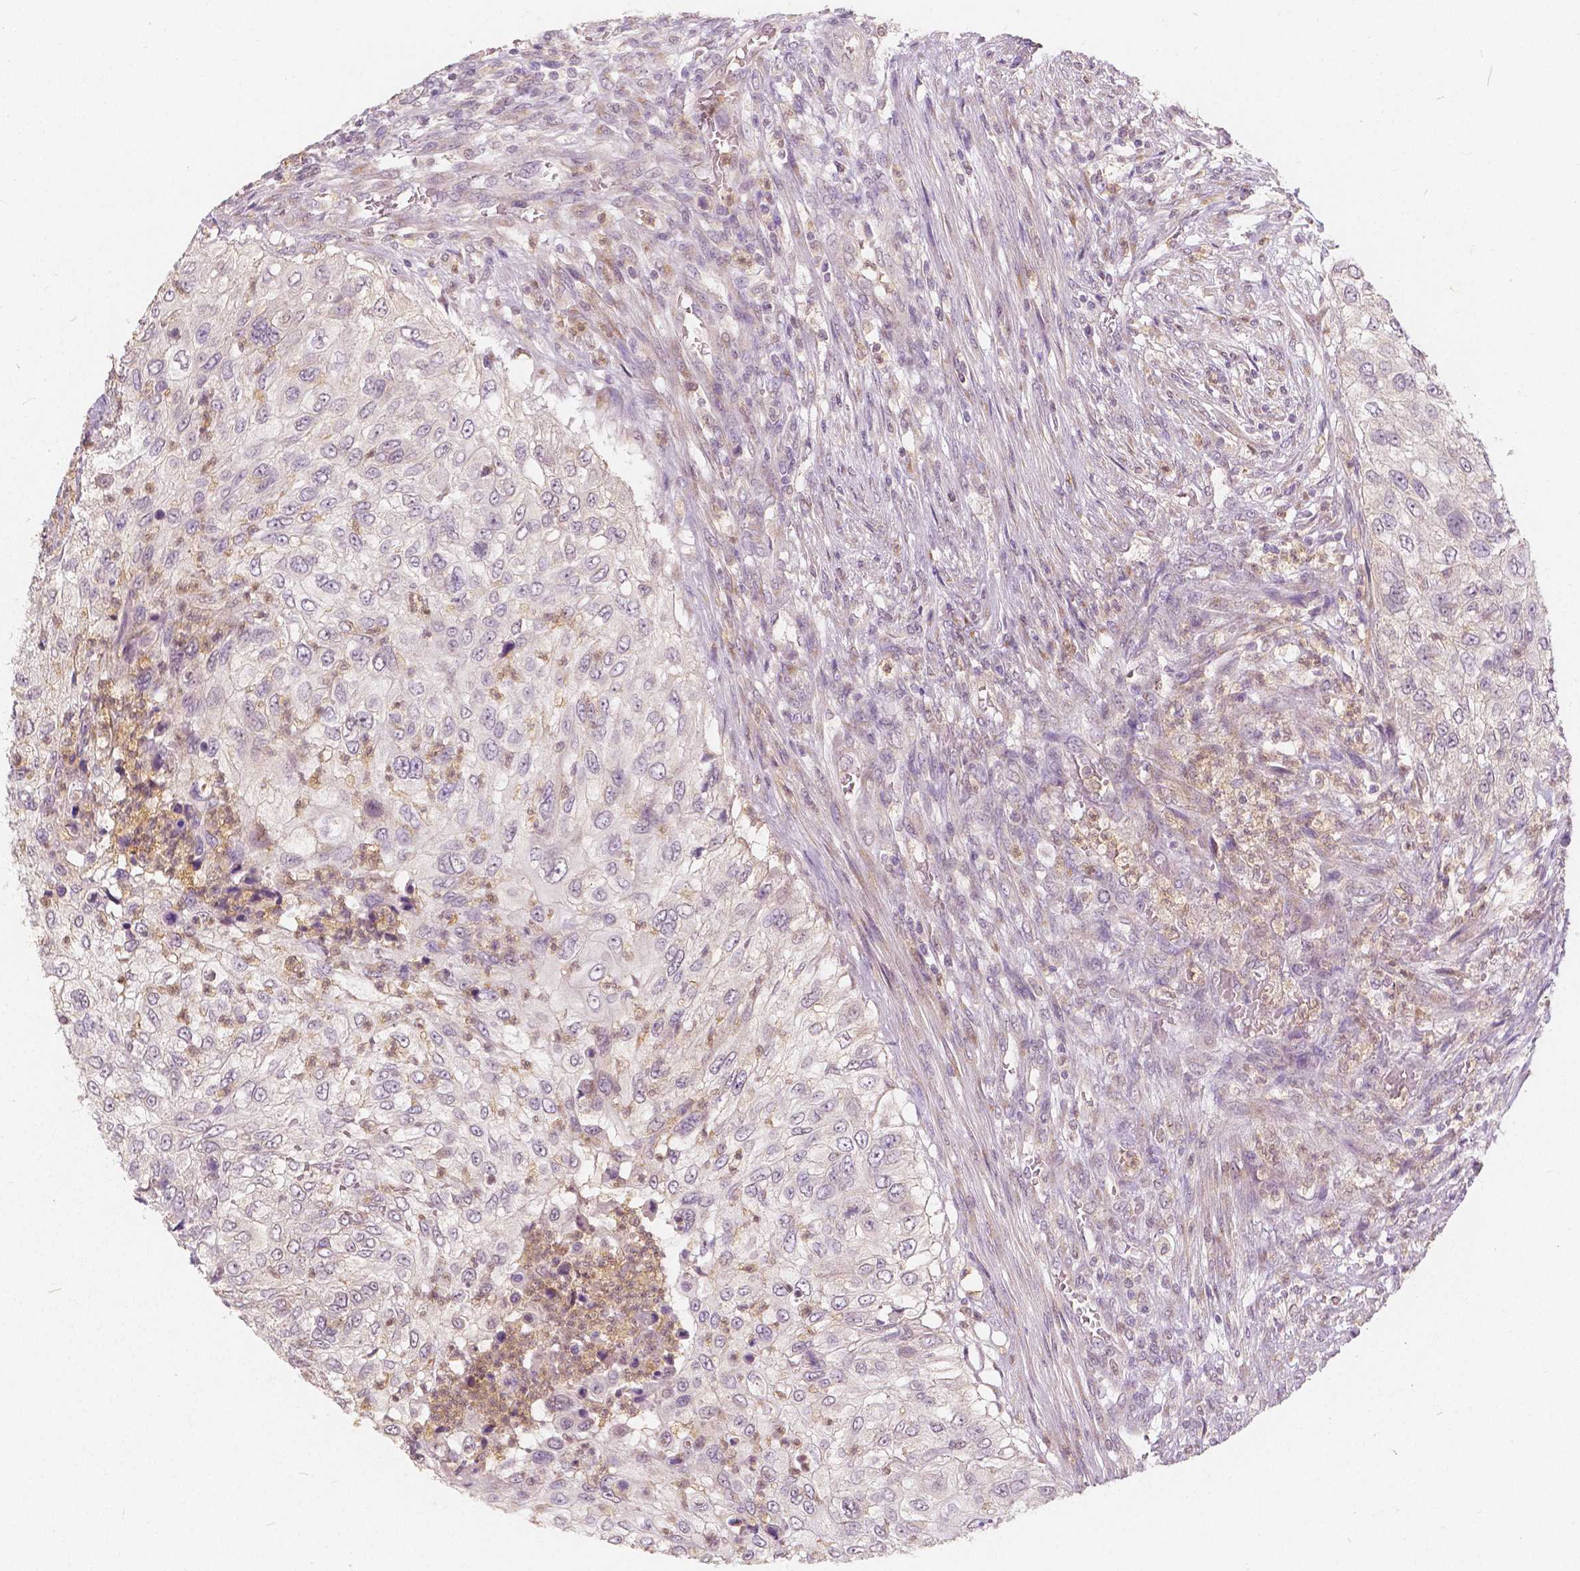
{"staining": {"intensity": "negative", "quantity": "none", "location": "none"}, "tissue": "urothelial cancer", "cell_type": "Tumor cells", "image_type": "cancer", "snomed": [{"axis": "morphology", "description": "Urothelial carcinoma, High grade"}, {"axis": "topography", "description": "Urinary bladder"}], "caption": "Urothelial carcinoma (high-grade) was stained to show a protein in brown. There is no significant positivity in tumor cells.", "gene": "NAPRT", "patient": {"sex": "female", "age": 60}}